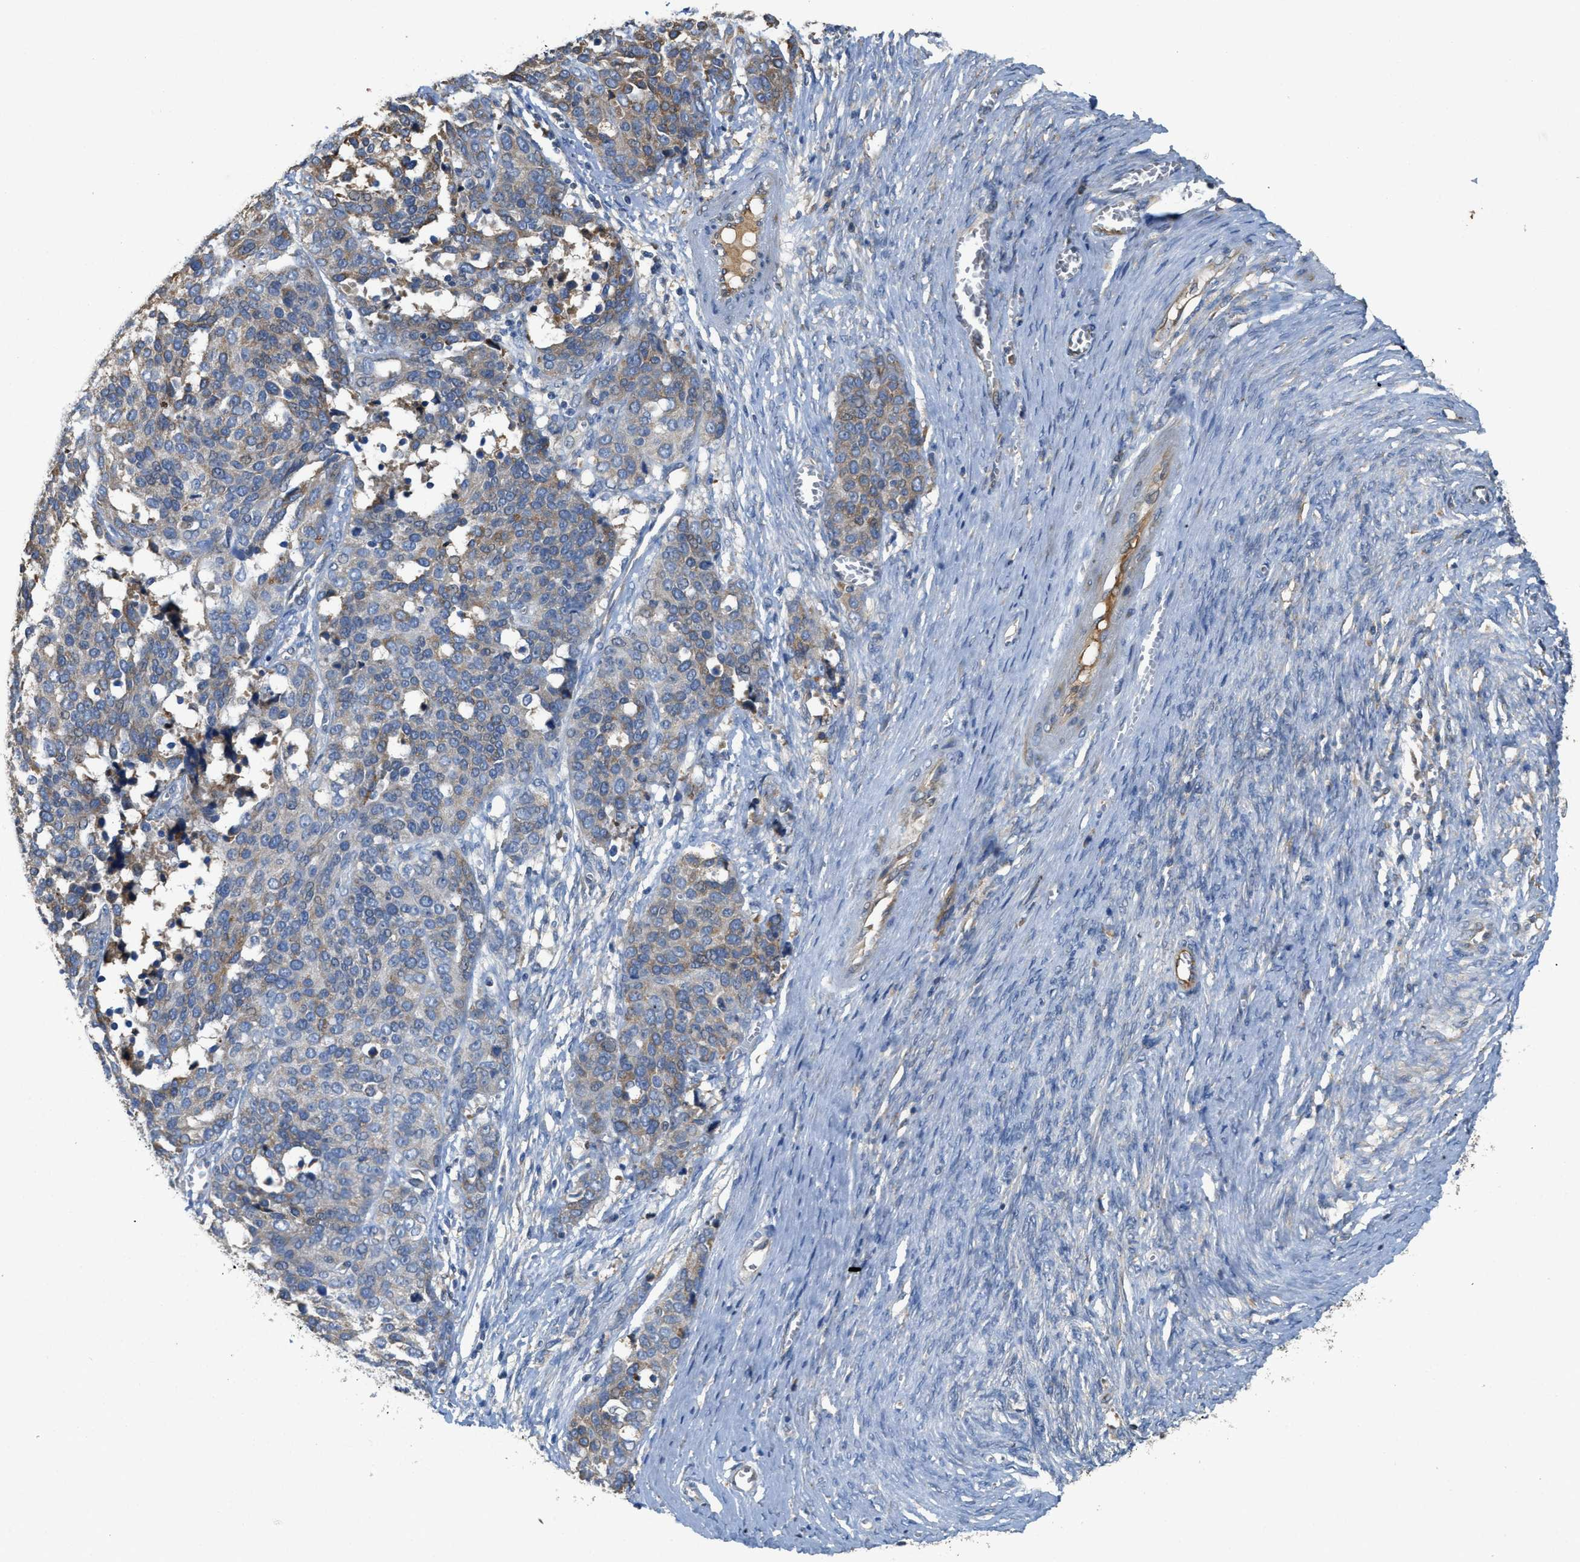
{"staining": {"intensity": "moderate", "quantity": "25%-75%", "location": "cytoplasmic/membranous"}, "tissue": "ovarian cancer", "cell_type": "Tumor cells", "image_type": "cancer", "snomed": [{"axis": "morphology", "description": "Cystadenocarcinoma, serous, NOS"}, {"axis": "topography", "description": "Ovary"}], "caption": "Ovarian cancer tissue displays moderate cytoplasmic/membranous expression in approximately 25%-75% of tumor cells, visualized by immunohistochemistry.", "gene": "RIPK2", "patient": {"sex": "female", "age": 44}}